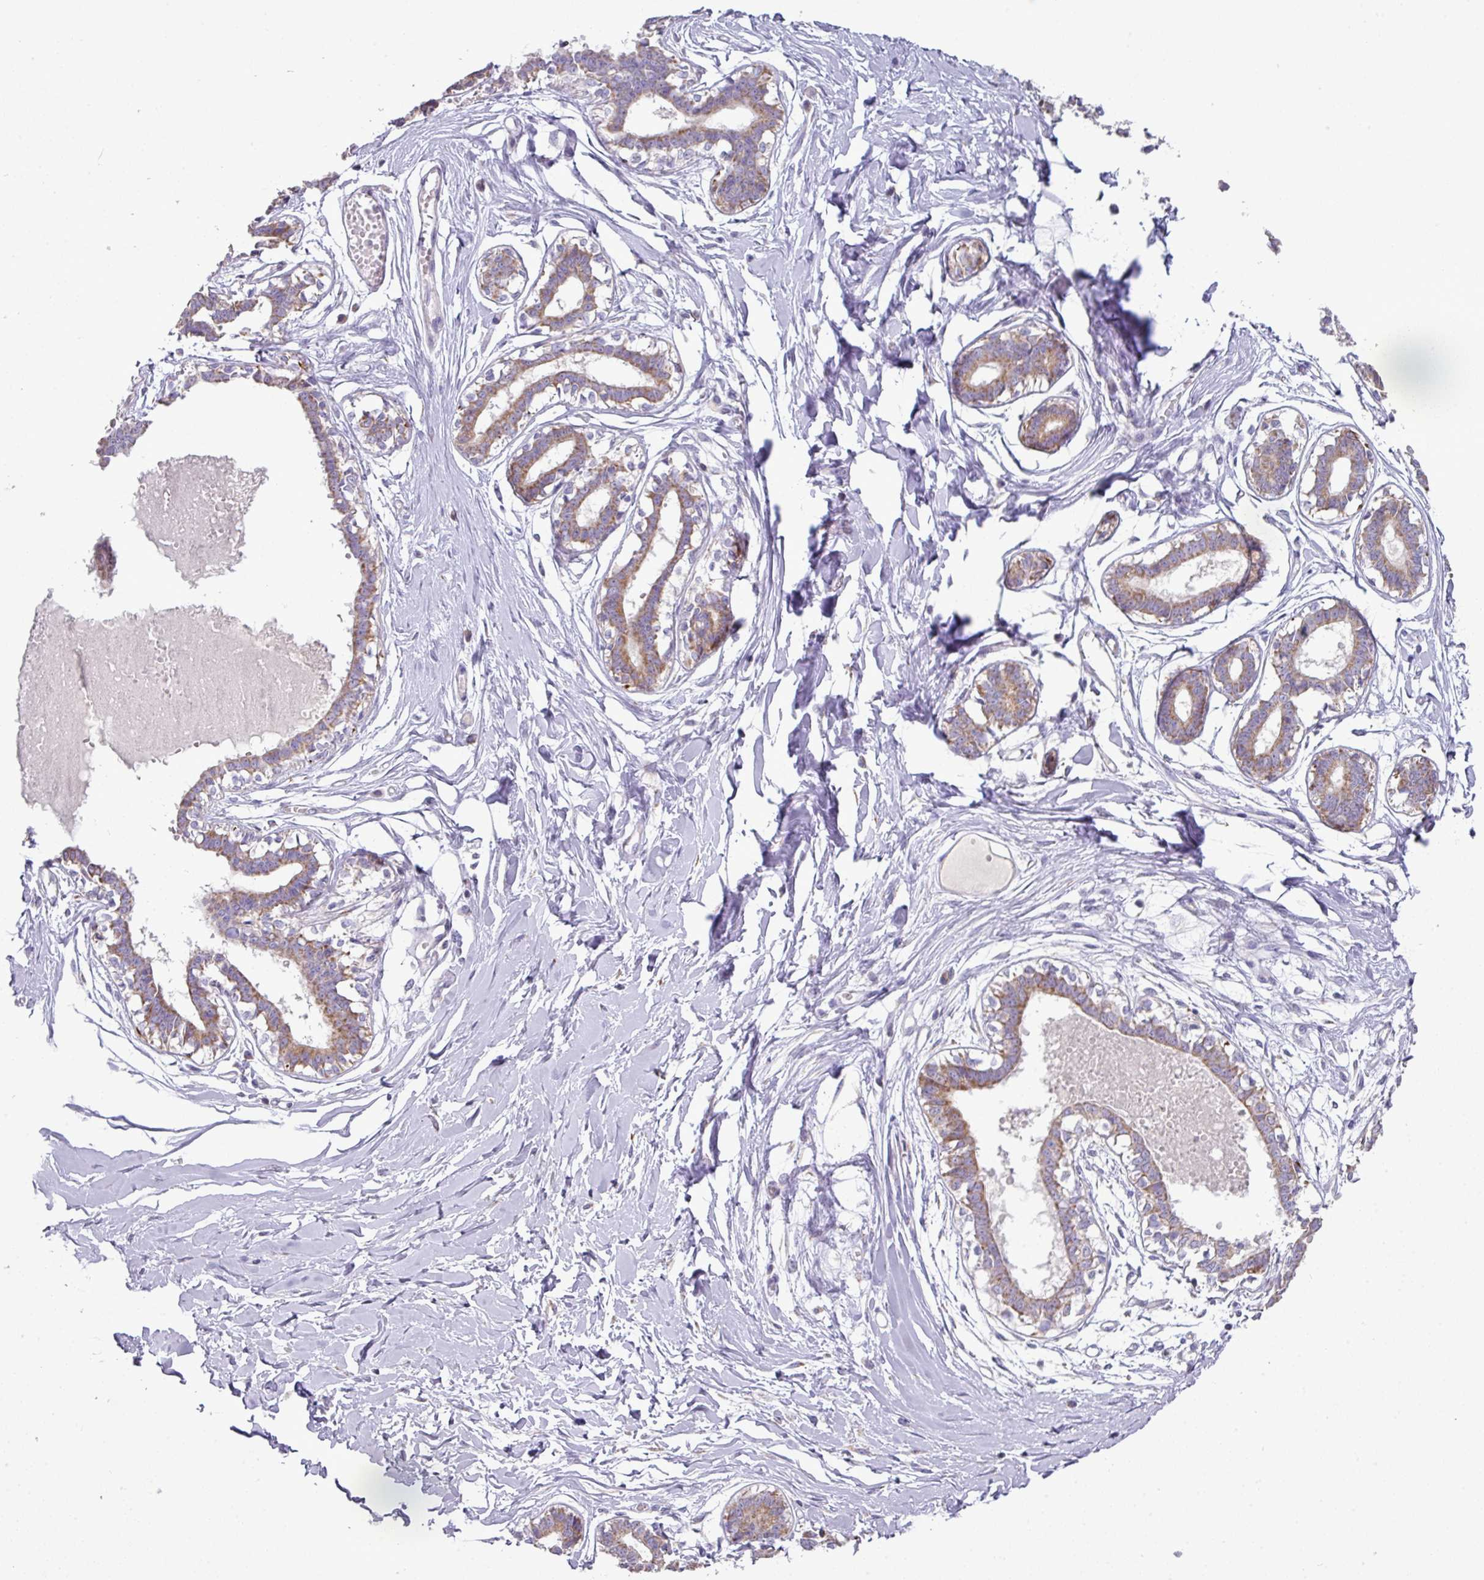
{"staining": {"intensity": "negative", "quantity": "none", "location": "none"}, "tissue": "breast", "cell_type": "Adipocytes", "image_type": "normal", "snomed": [{"axis": "morphology", "description": "Normal tissue, NOS"}, {"axis": "topography", "description": "Breast"}], "caption": "This is an immunohistochemistry photomicrograph of unremarkable human breast. There is no expression in adipocytes.", "gene": "TRAPPC1", "patient": {"sex": "female", "age": 45}}